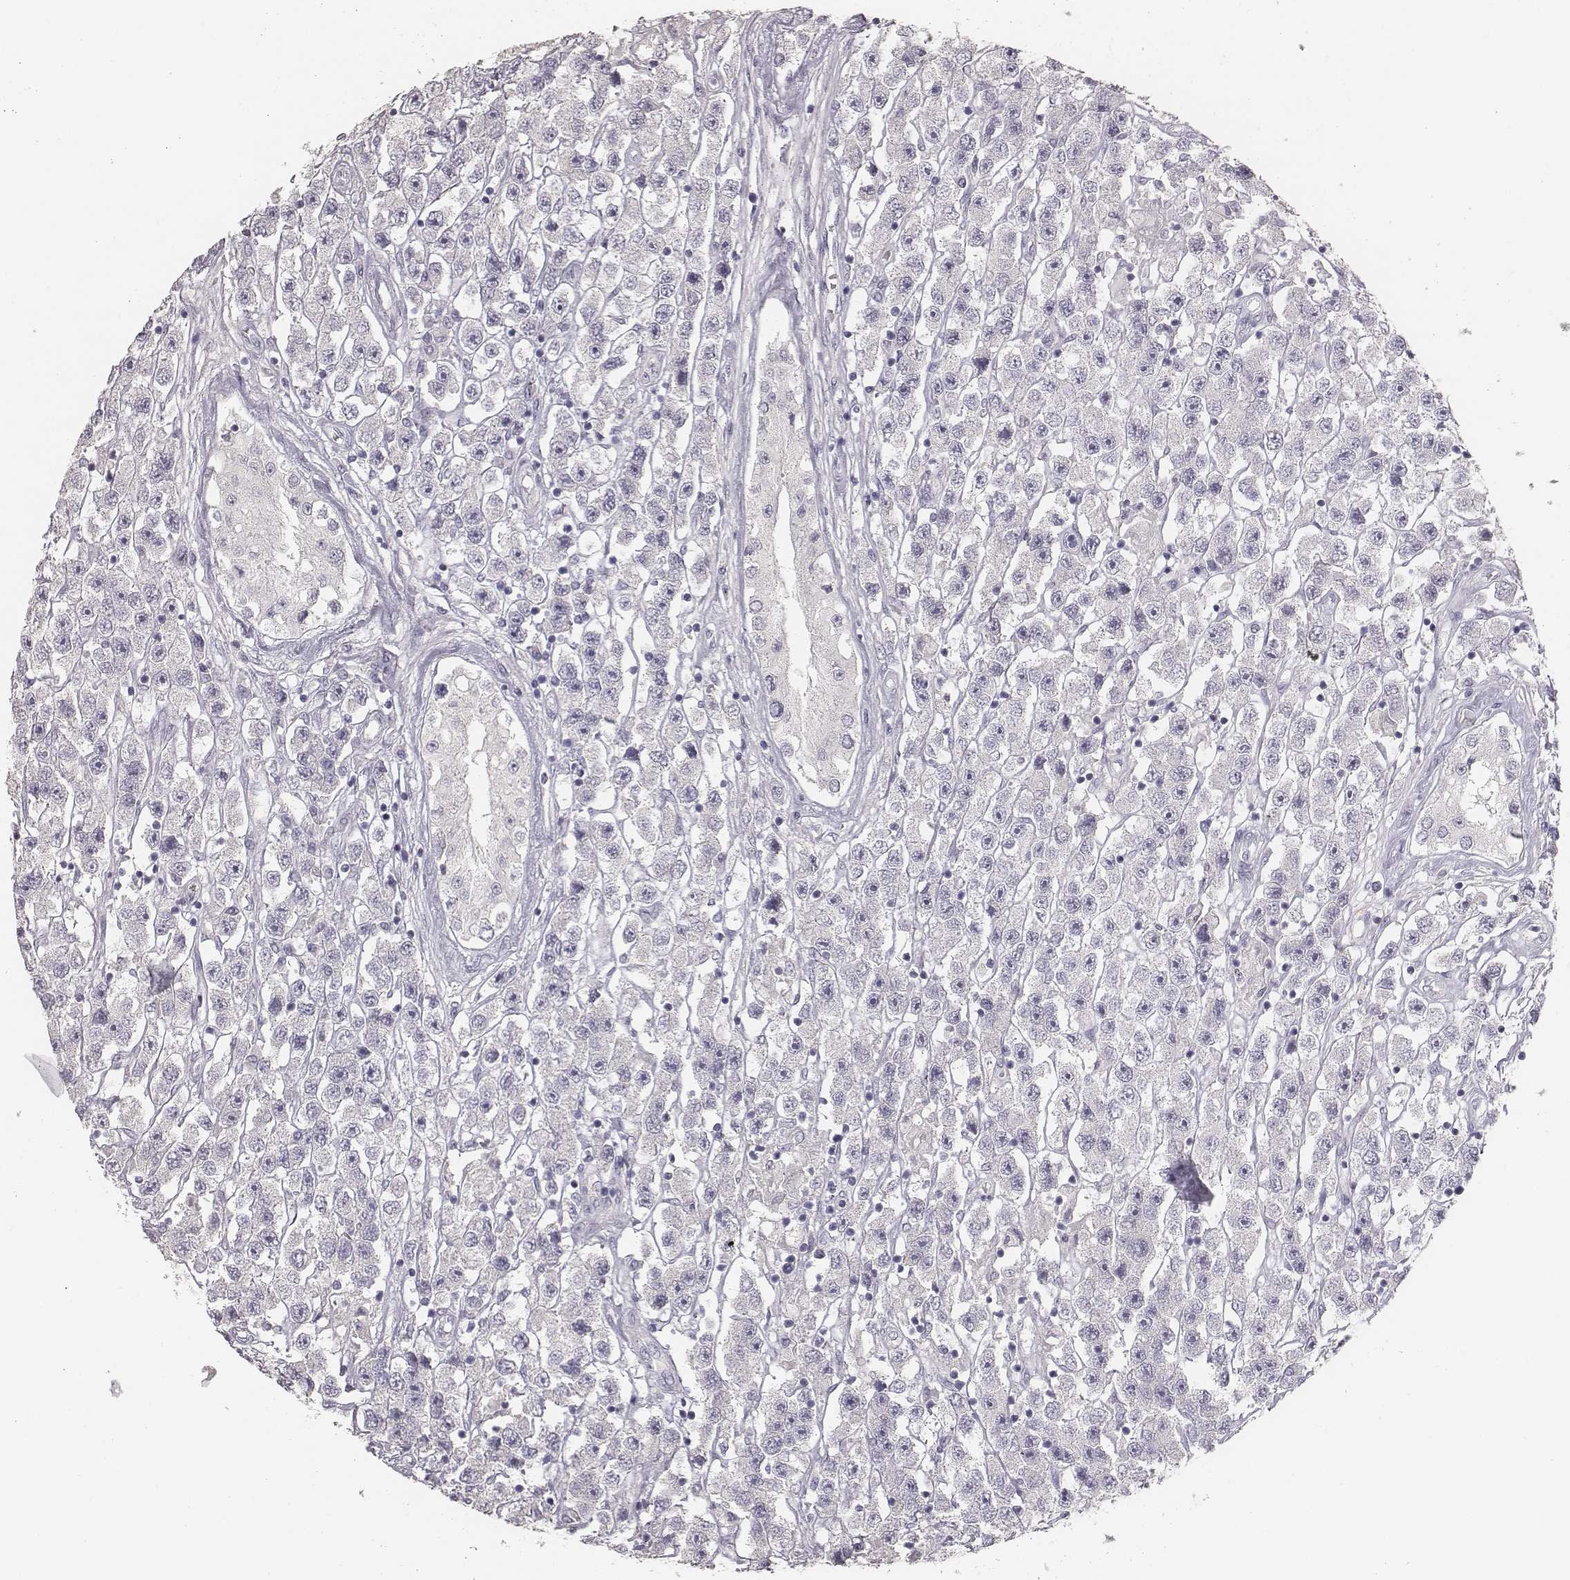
{"staining": {"intensity": "negative", "quantity": "none", "location": "none"}, "tissue": "testis cancer", "cell_type": "Tumor cells", "image_type": "cancer", "snomed": [{"axis": "morphology", "description": "Seminoma, NOS"}, {"axis": "topography", "description": "Testis"}], "caption": "Immunohistochemical staining of testis cancer (seminoma) exhibits no significant expression in tumor cells.", "gene": "MYH6", "patient": {"sex": "male", "age": 45}}